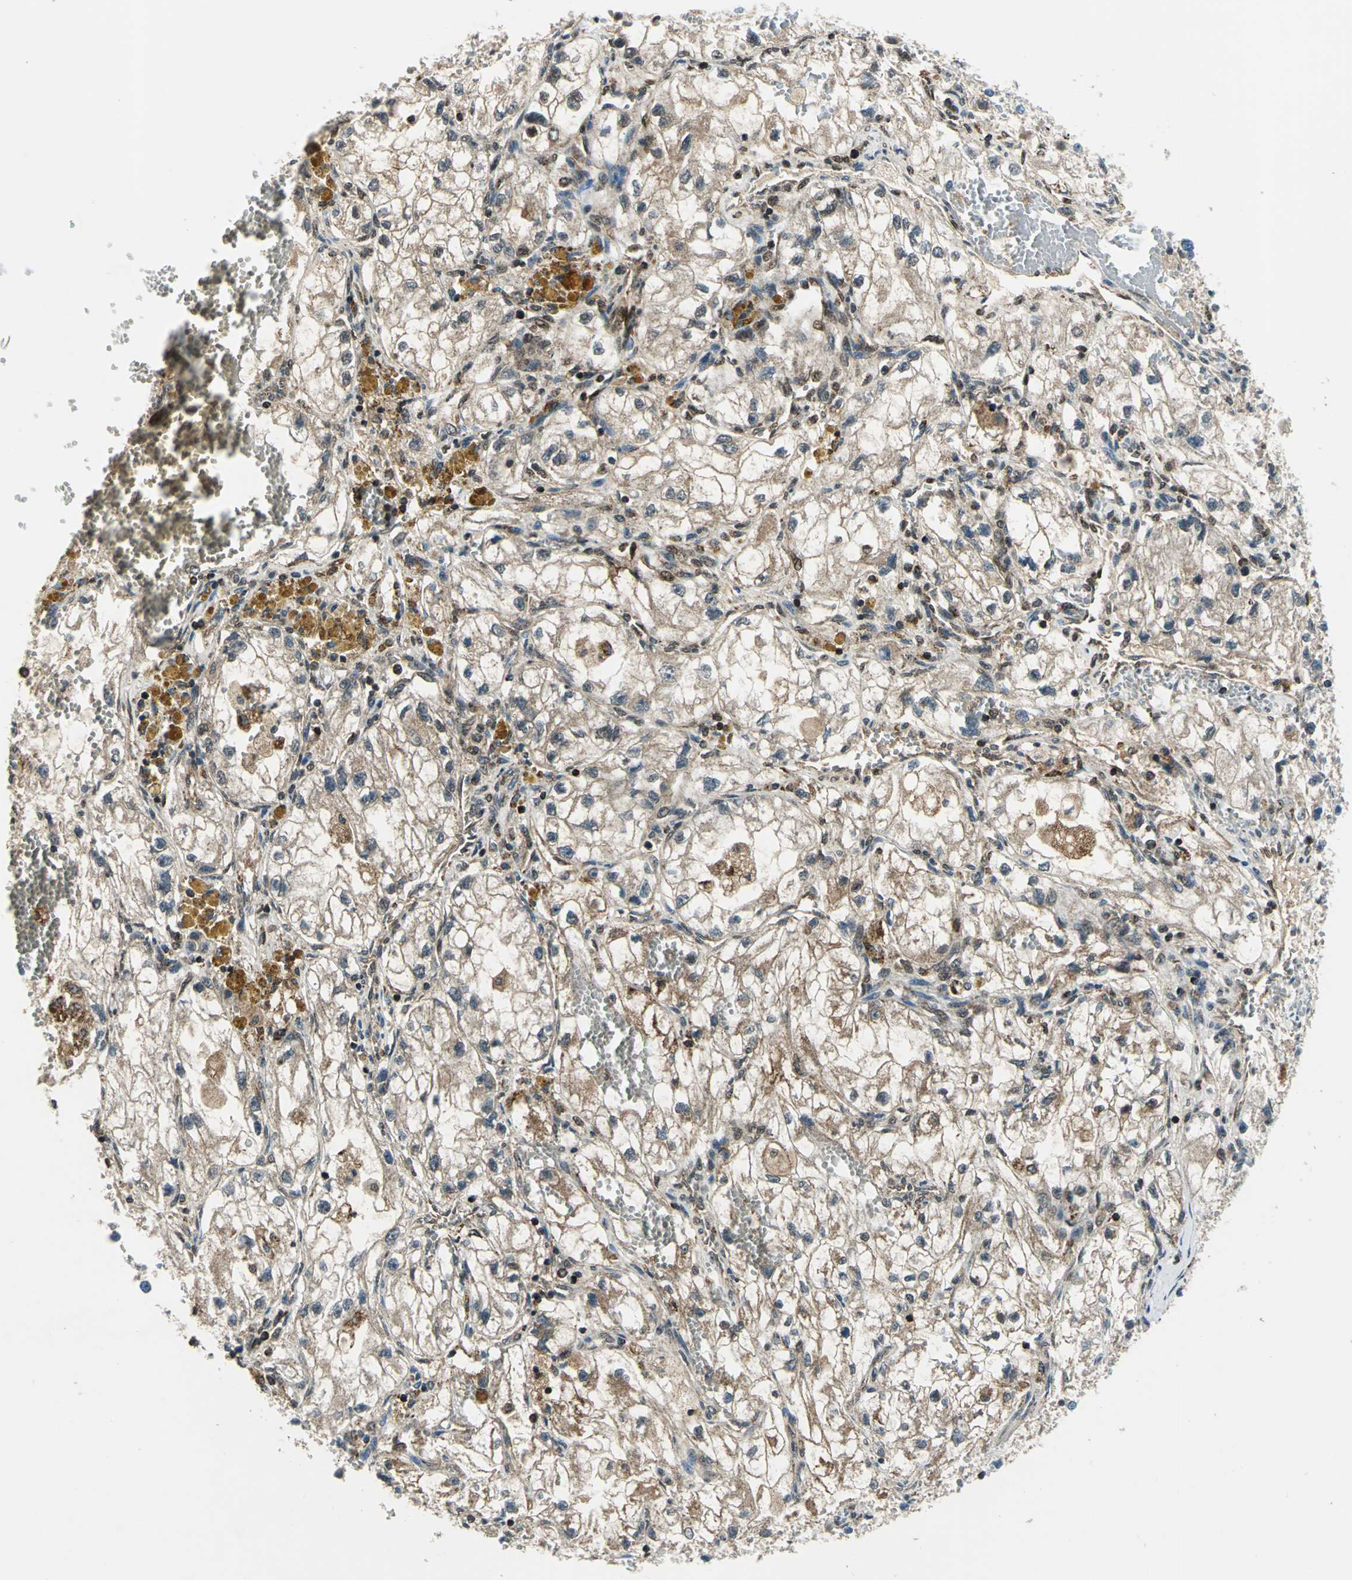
{"staining": {"intensity": "moderate", "quantity": ">75%", "location": "cytoplasmic/membranous"}, "tissue": "renal cancer", "cell_type": "Tumor cells", "image_type": "cancer", "snomed": [{"axis": "morphology", "description": "Adenocarcinoma, NOS"}, {"axis": "topography", "description": "Kidney"}], "caption": "Immunohistochemistry (IHC) histopathology image of neoplastic tissue: renal cancer stained using IHC reveals medium levels of moderate protein expression localized specifically in the cytoplasmic/membranous of tumor cells, appearing as a cytoplasmic/membranous brown color.", "gene": "NUDT2", "patient": {"sex": "female", "age": 70}}